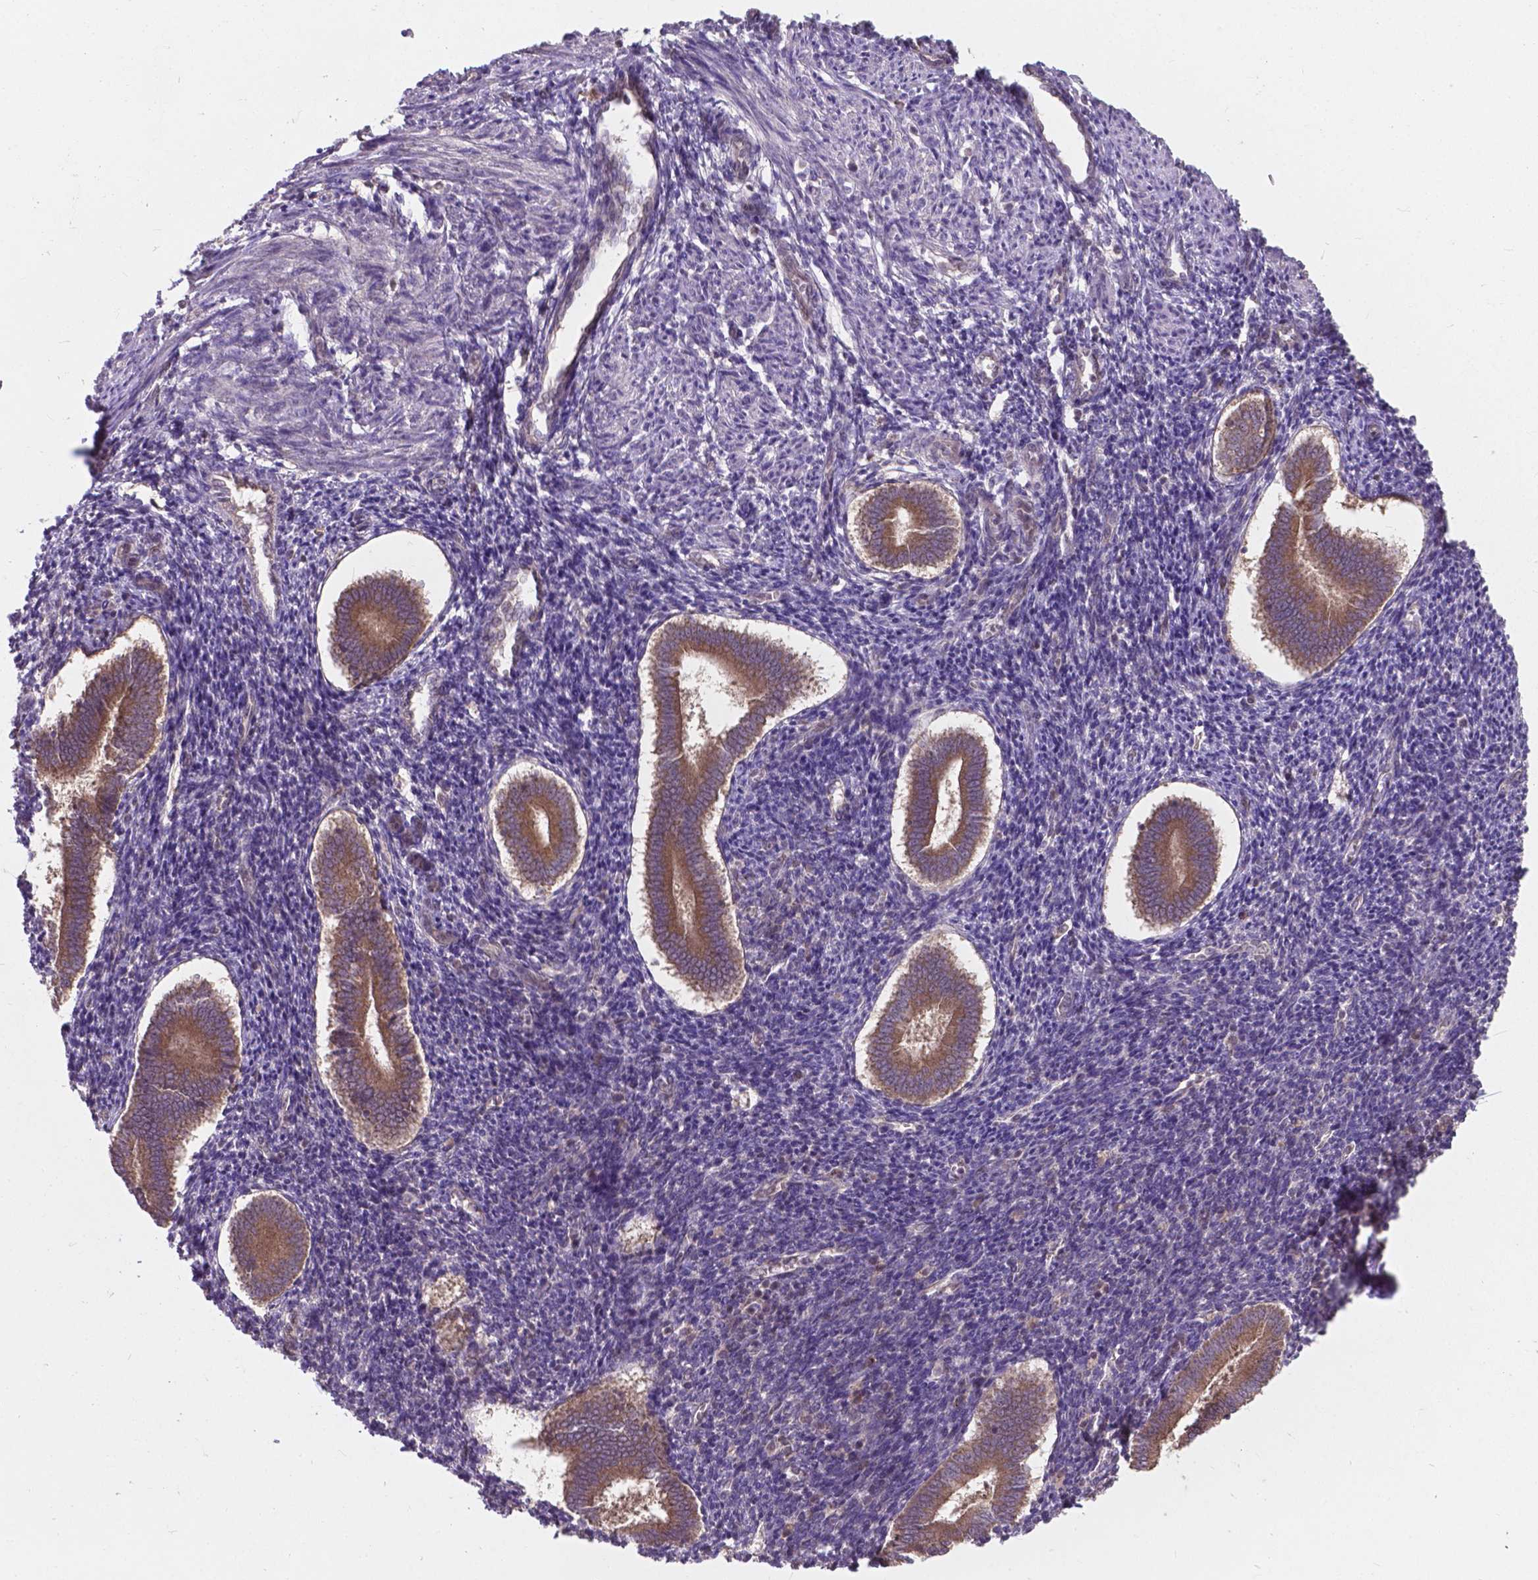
{"staining": {"intensity": "negative", "quantity": "none", "location": "none"}, "tissue": "endometrium", "cell_type": "Cells in endometrial stroma", "image_type": "normal", "snomed": [{"axis": "morphology", "description": "Normal tissue, NOS"}, {"axis": "topography", "description": "Endometrium"}], "caption": "Immunohistochemistry (IHC) of benign human endometrium displays no expression in cells in endometrial stroma.", "gene": "MRPL33", "patient": {"sex": "female", "age": 25}}